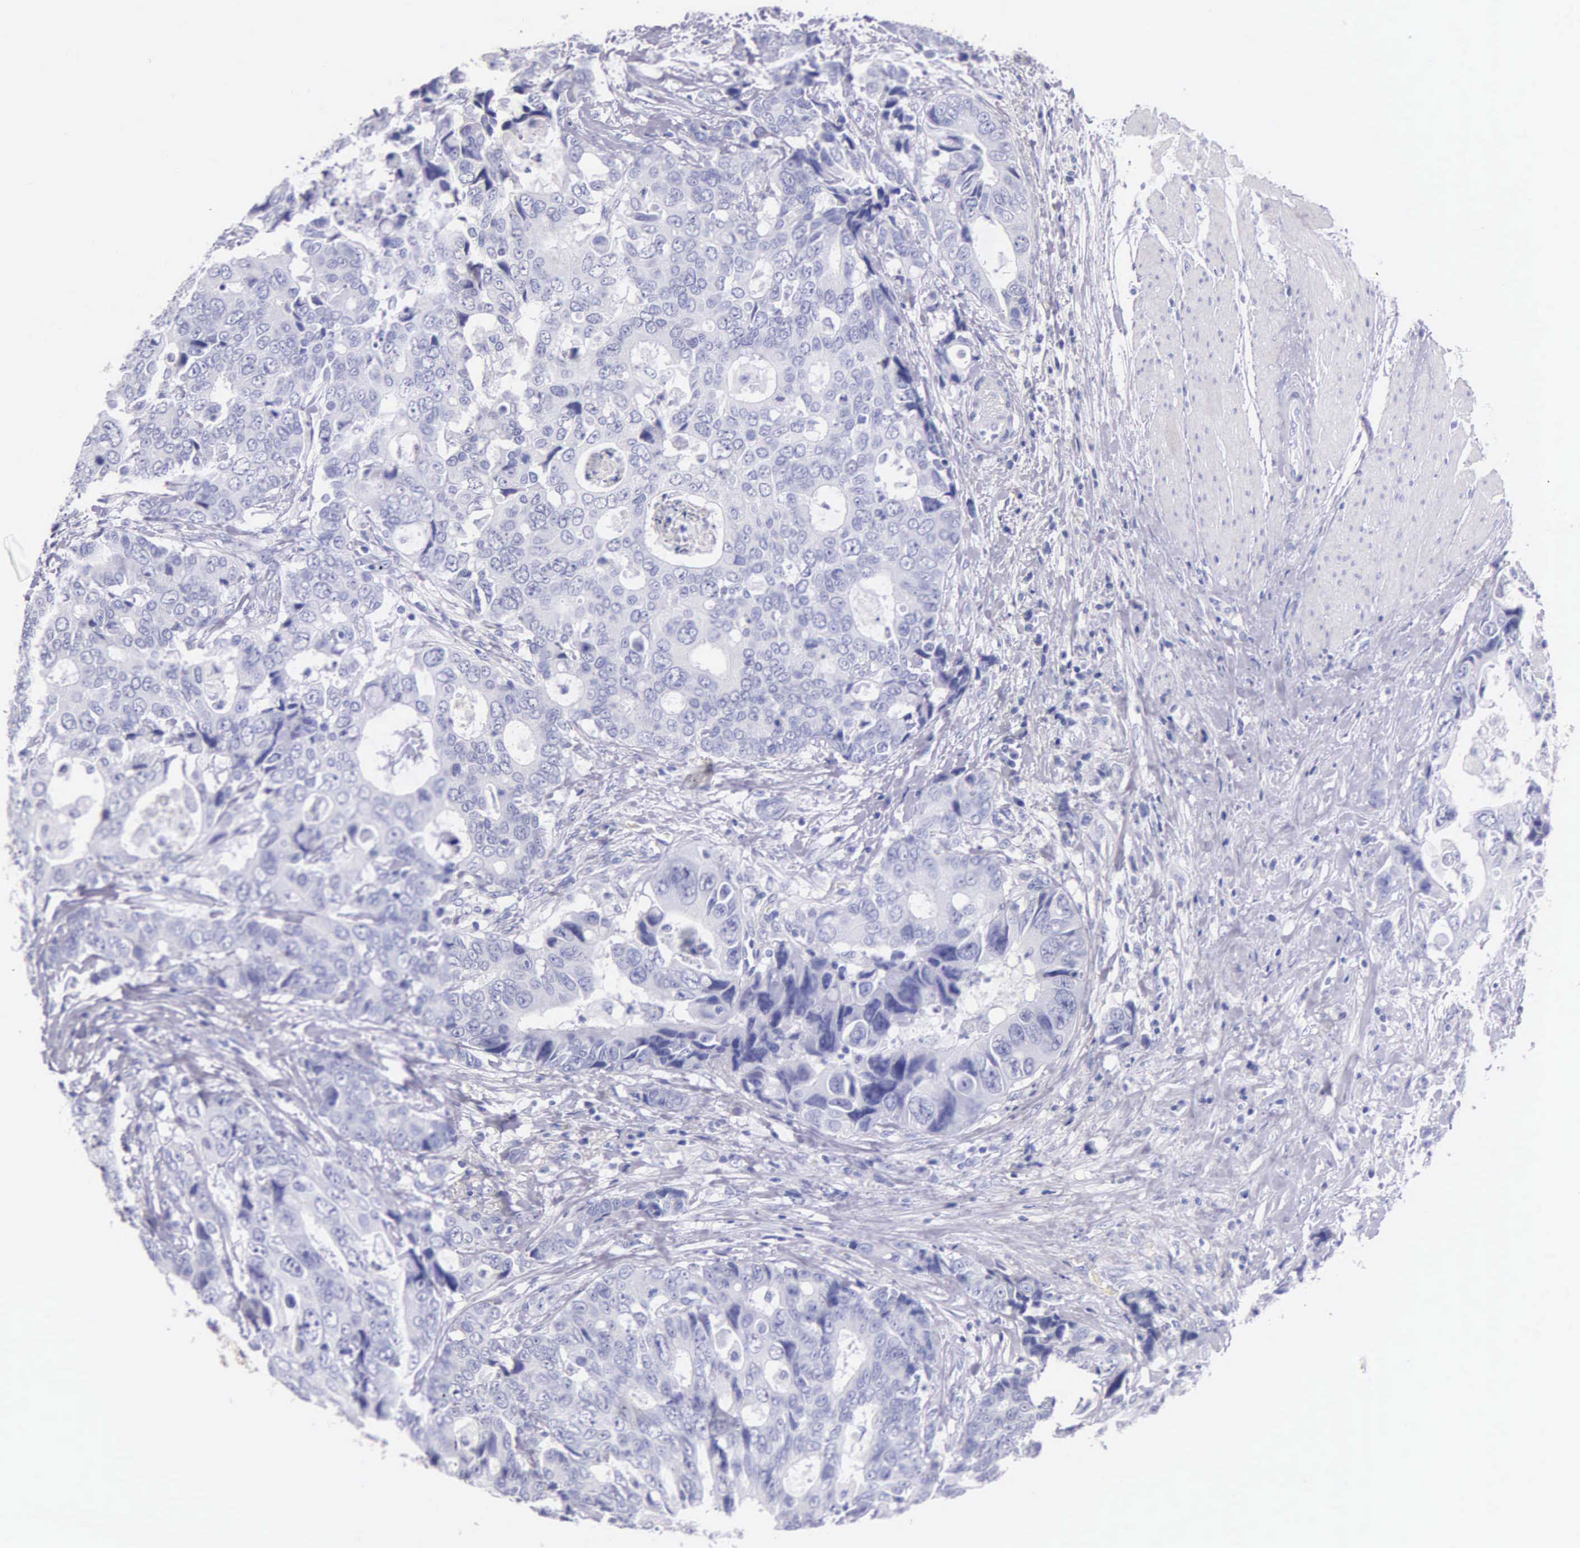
{"staining": {"intensity": "negative", "quantity": "none", "location": "none"}, "tissue": "colorectal cancer", "cell_type": "Tumor cells", "image_type": "cancer", "snomed": [{"axis": "morphology", "description": "Adenocarcinoma, NOS"}, {"axis": "topography", "description": "Rectum"}], "caption": "Immunohistochemistry photomicrograph of neoplastic tissue: human colorectal cancer stained with DAB demonstrates no significant protein staining in tumor cells. (DAB immunohistochemistry (IHC), high magnification).", "gene": "KLK3", "patient": {"sex": "female", "age": 67}}